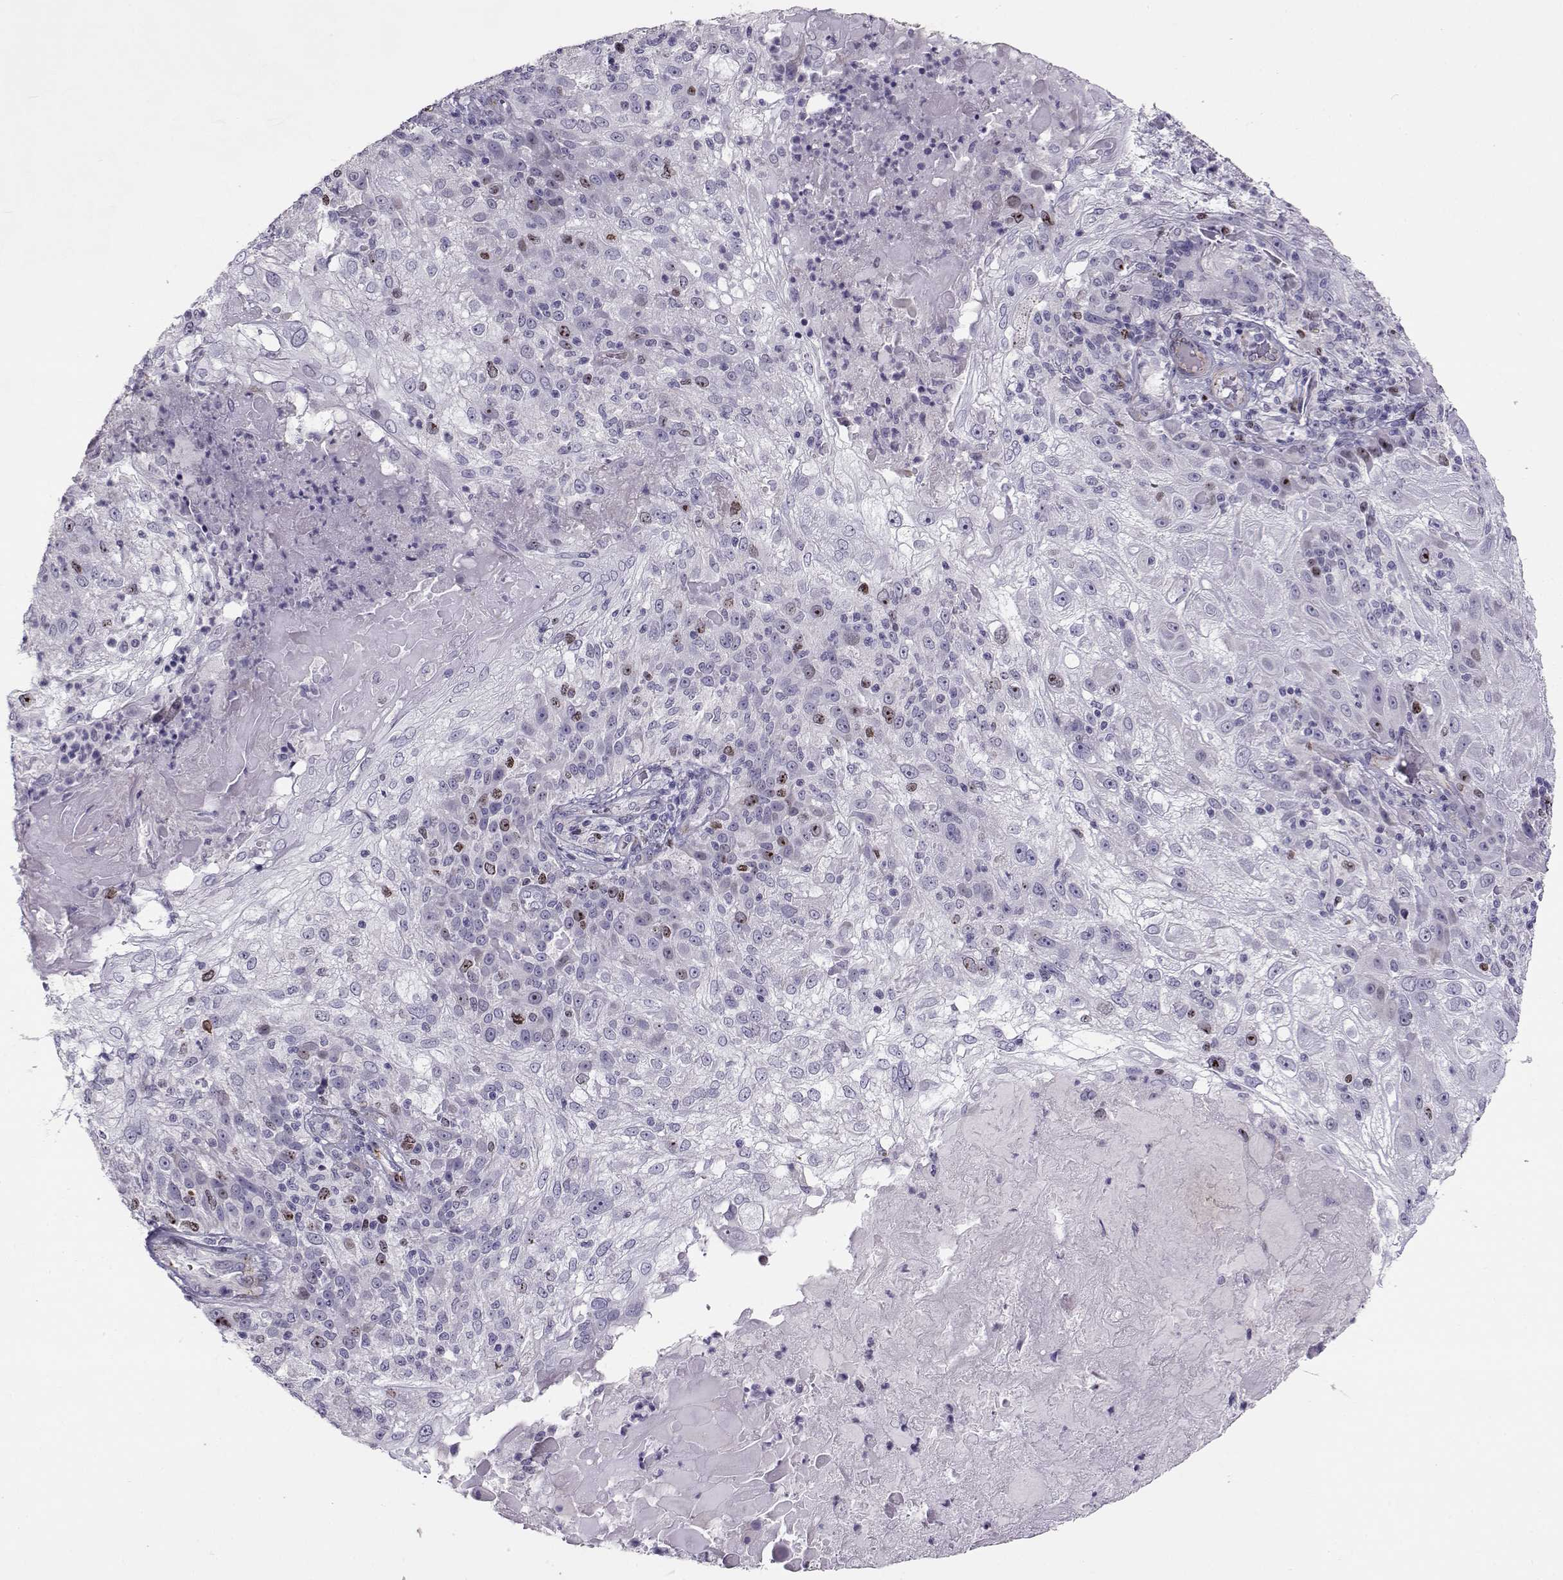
{"staining": {"intensity": "moderate", "quantity": "<25%", "location": "nuclear"}, "tissue": "skin cancer", "cell_type": "Tumor cells", "image_type": "cancer", "snomed": [{"axis": "morphology", "description": "Normal tissue, NOS"}, {"axis": "morphology", "description": "Squamous cell carcinoma, NOS"}, {"axis": "topography", "description": "Skin"}], "caption": "Skin cancer was stained to show a protein in brown. There is low levels of moderate nuclear expression in about <25% of tumor cells. (brown staining indicates protein expression, while blue staining denotes nuclei).", "gene": "NPW", "patient": {"sex": "female", "age": 83}}